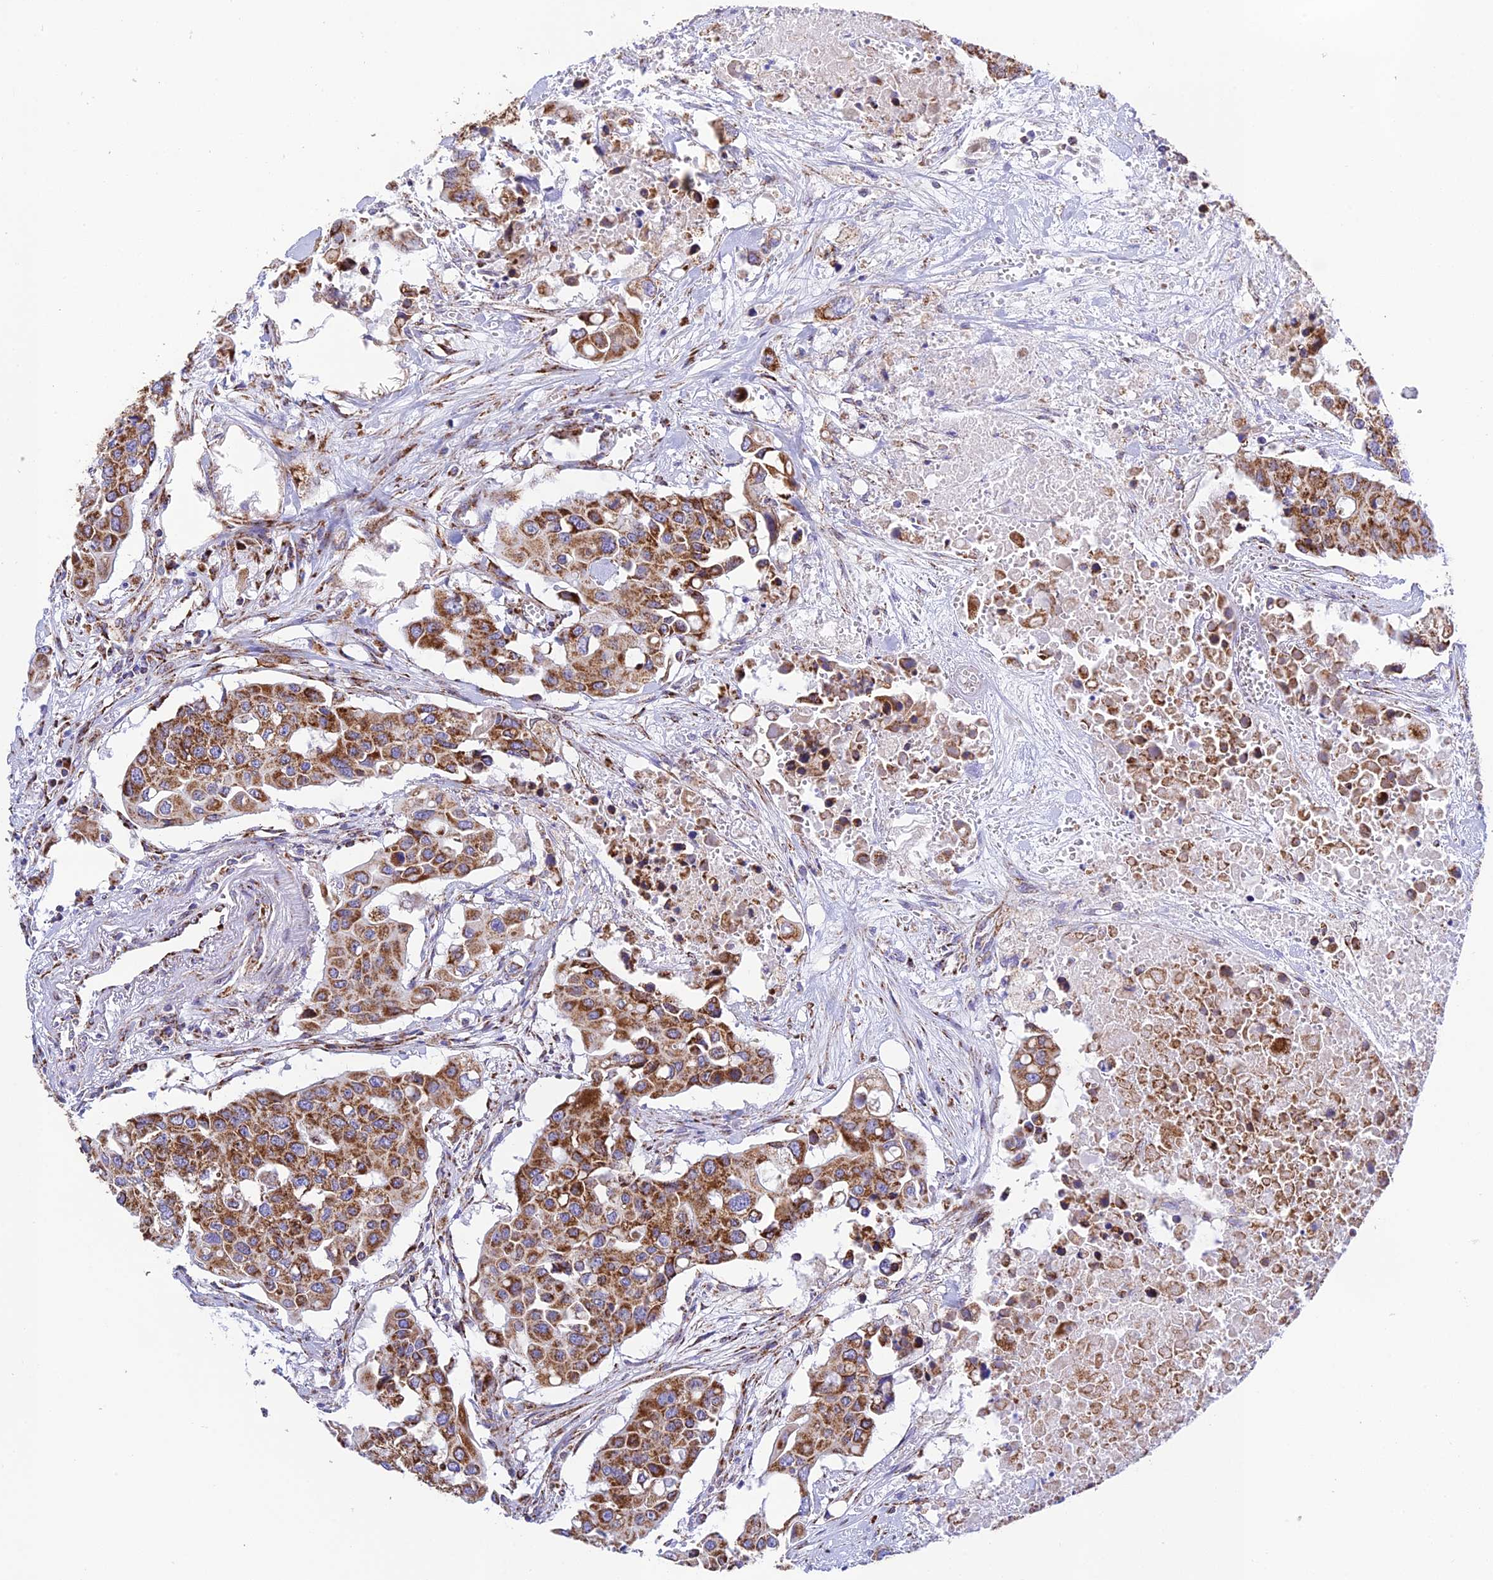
{"staining": {"intensity": "moderate", "quantity": ">75%", "location": "cytoplasmic/membranous"}, "tissue": "colorectal cancer", "cell_type": "Tumor cells", "image_type": "cancer", "snomed": [{"axis": "morphology", "description": "Adenocarcinoma, NOS"}, {"axis": "topography", "description": "Colon"}], "caption": "This is an image of immunohistochemistry staining of colorectal cancer, which shows moderate expression in the cytoplasmic/membranous of tumor cells.", "gene": "CHCHD3", "patient": {"sex": "male", "age": 77}}